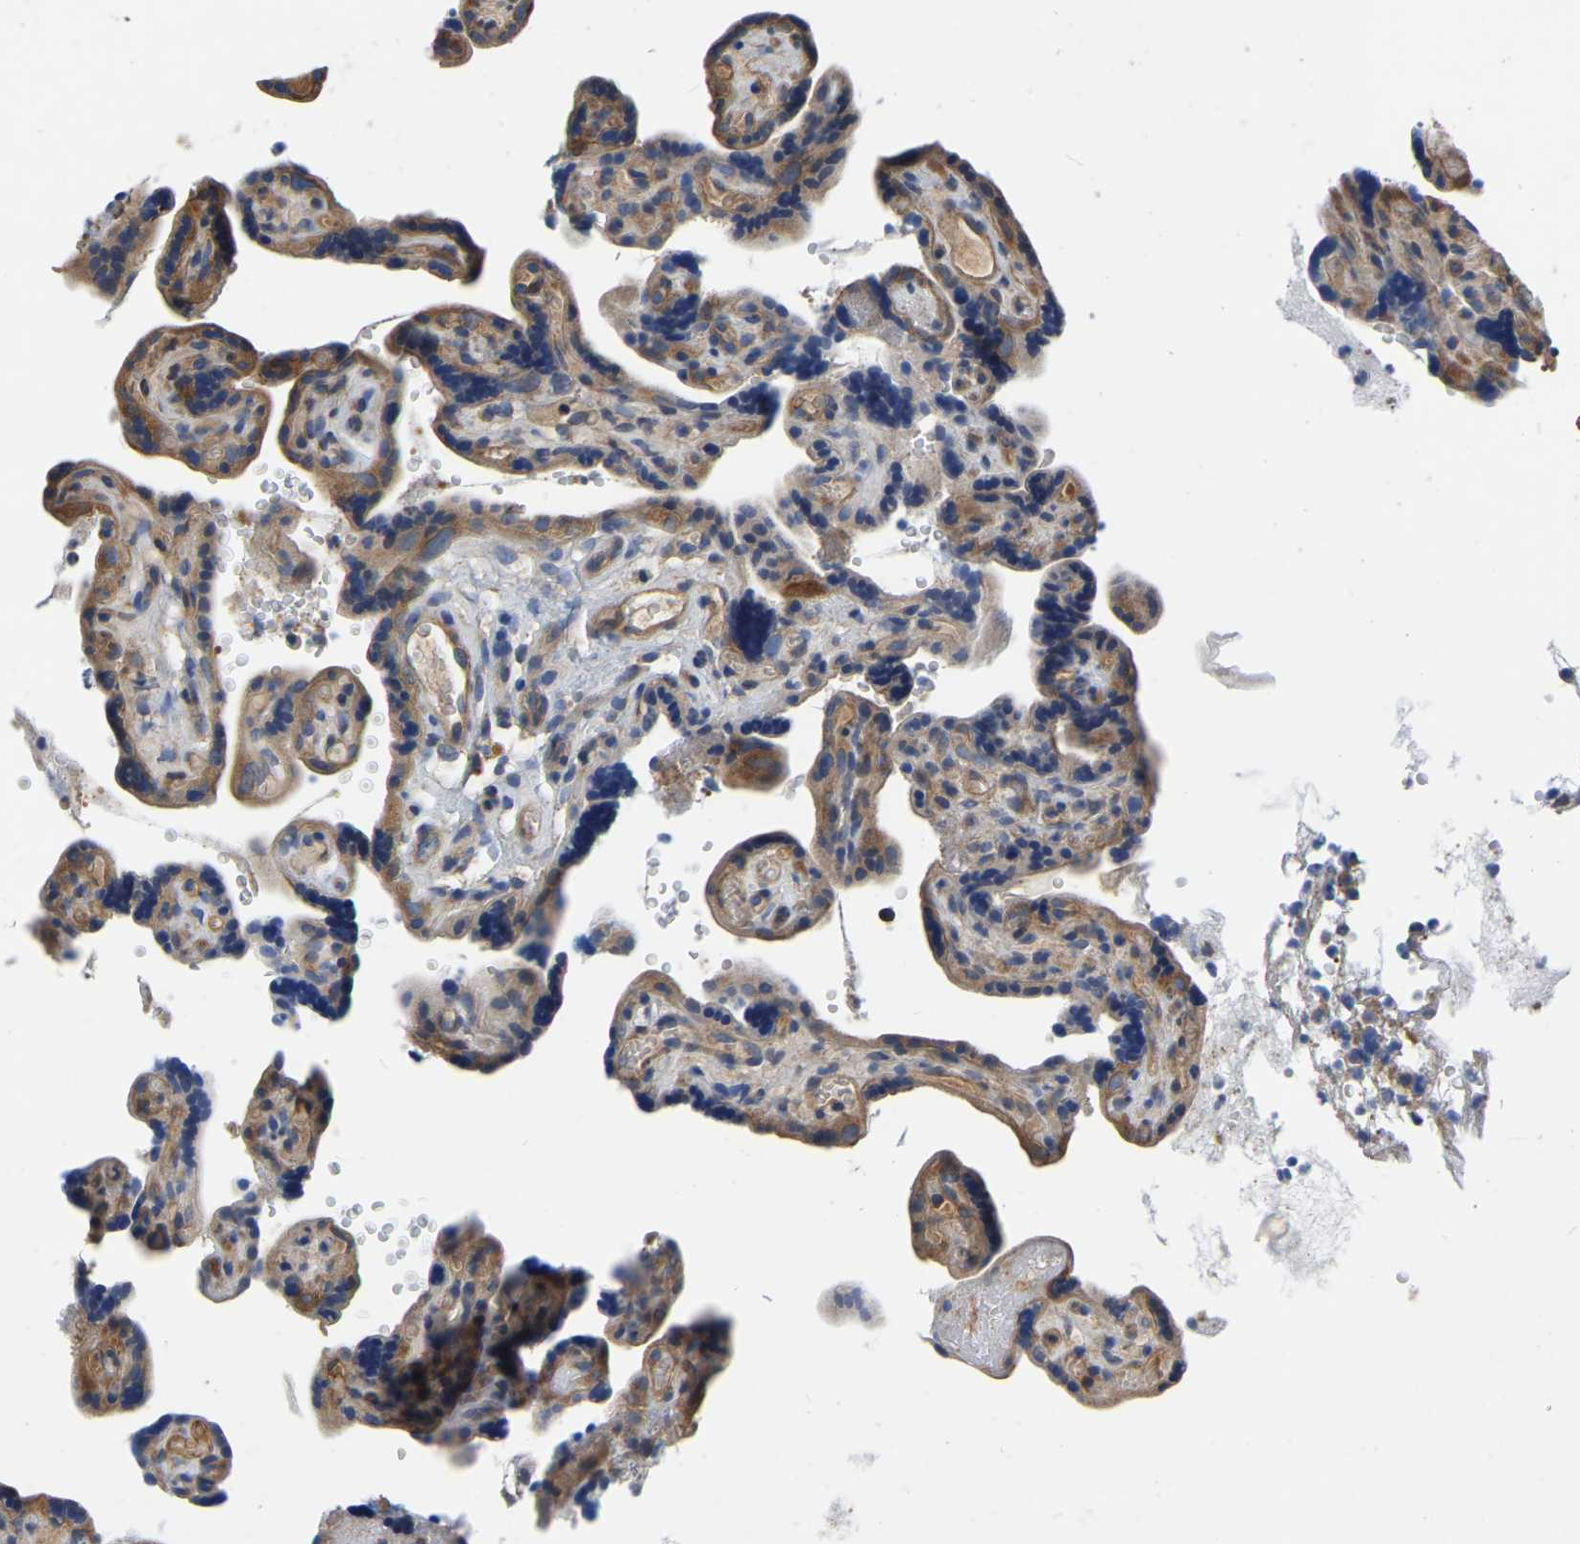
{"staining": {"intensity": "moderate", "quantity": ">75%", "location": "cytoplasmic/membranous"}, "tissue": "placenta", "cell_type": "Decidual cells", "image_type": "normal", "snomed": [{"axis": "morphology", "description": "Normal tissue, NOS"}, {"axis": "topography", "description": "Placenta"}], "caption": "Immunohistochemical staining of benign human placenta shows >75% levels of moderate cytoplasmic/membranous protein positivity in about >75% of decidual cells. The protein is stained brown, and the nuclei are stained in blue (DAB (3,3'-diaminobenzidine) IHC with brightfield microscopy, high magnification).", "gene": "GARS1", "patient": {"sex": "female", "age": 30}}